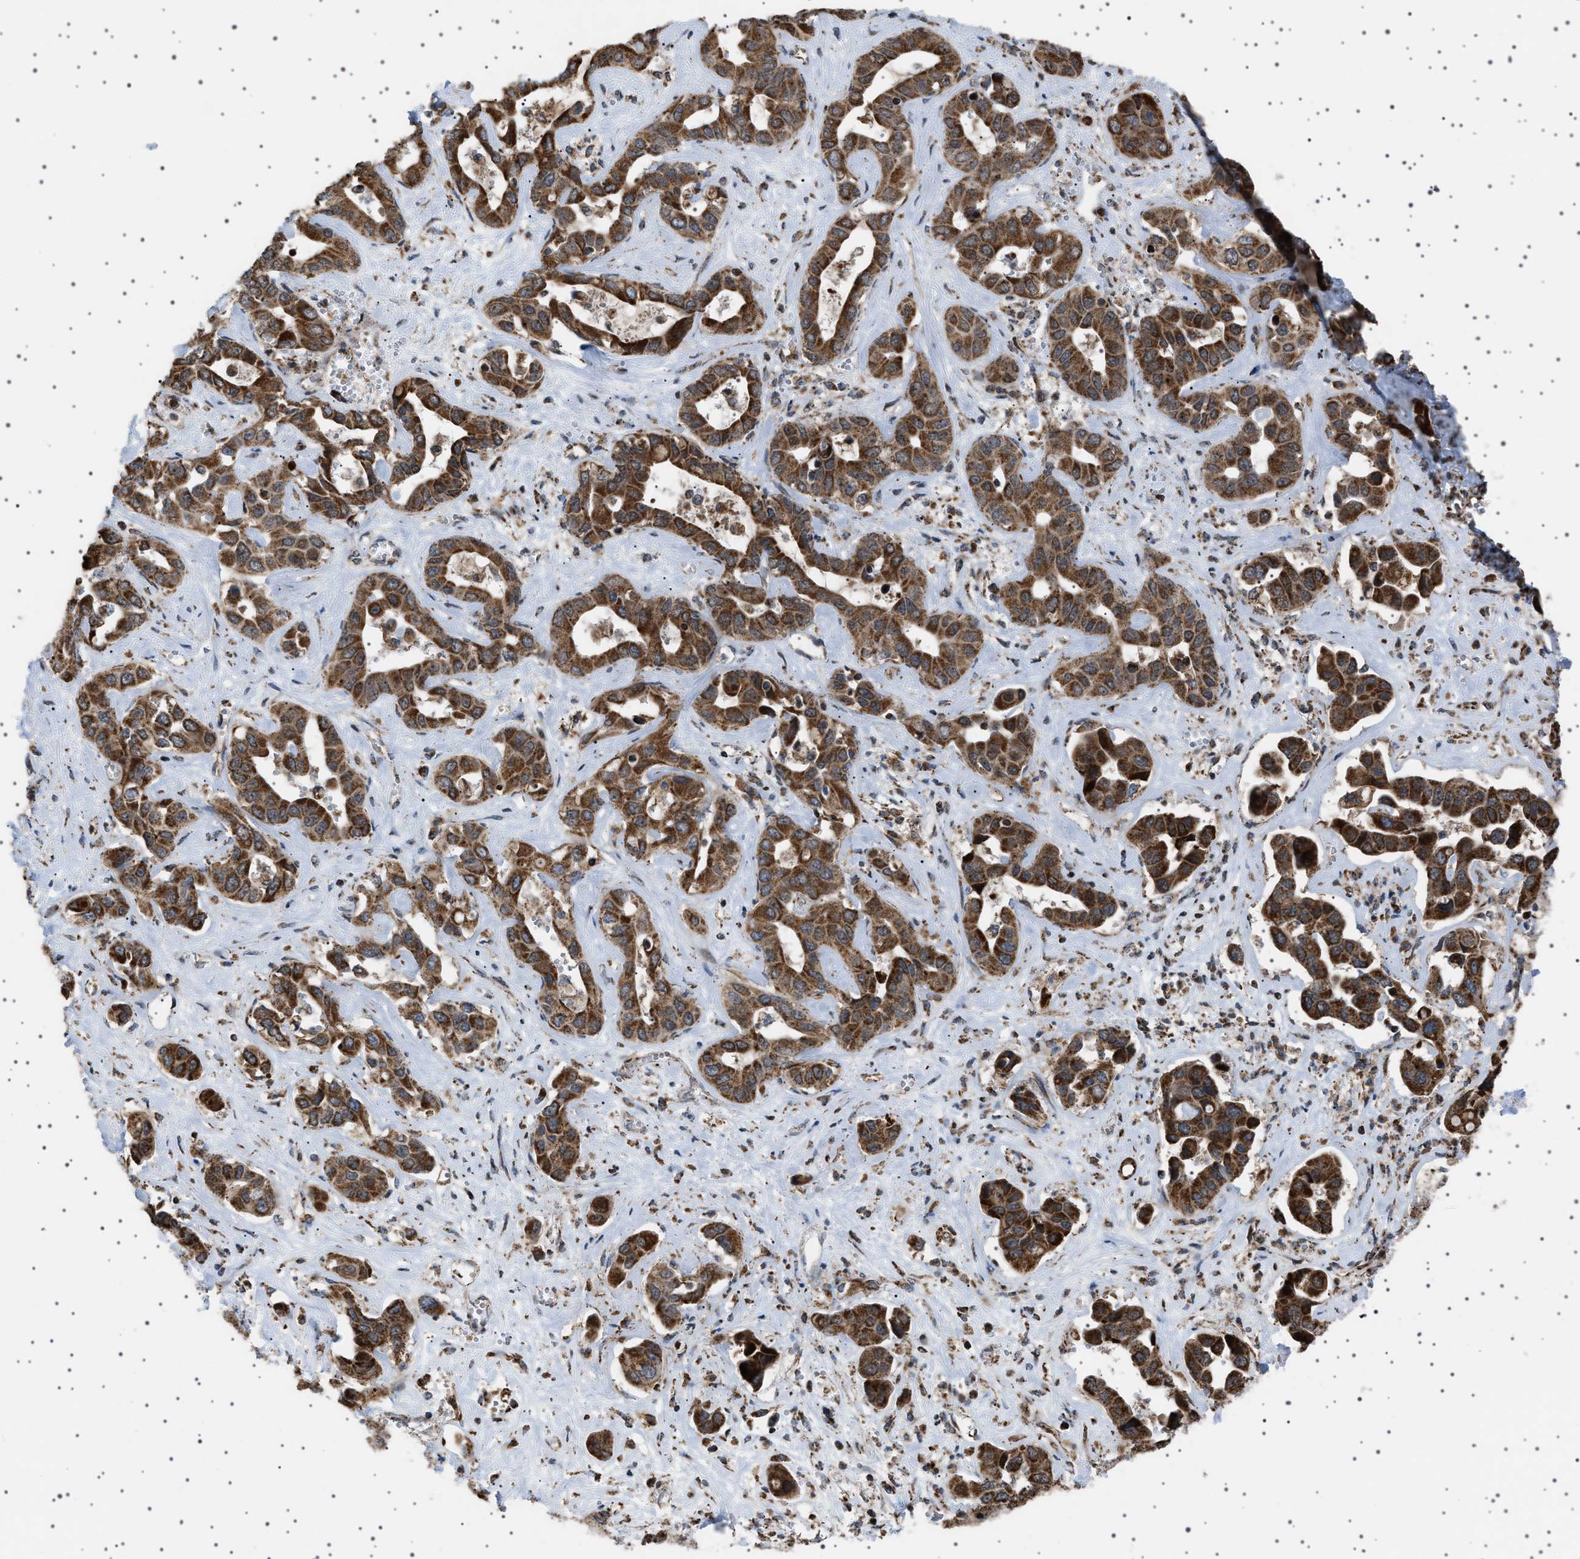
{"staining": {"intensity": "strong", "quantity": ">75%", "location": "cytoplasmic/membranous"}, "tissue": "liver cancer", "cell_type": "Tumor cells", "image_type": "cancer", "snomed": [{"axis": "morphology", "description": "Cholangiocarcinoma"}, {"axis": "topography", "description": "Liver"}], "caption": "Immunohistochemical staining of cholangiocarcinoma (liver) shows high levels of strong cytoplasmic/membranous positivity in approximately >75% of tumor cells. (brown staining indicates protein expression, while blue staining denotes nuclei).", "gene": "MELK", "patient": {"sex": "female", "age": 52}}